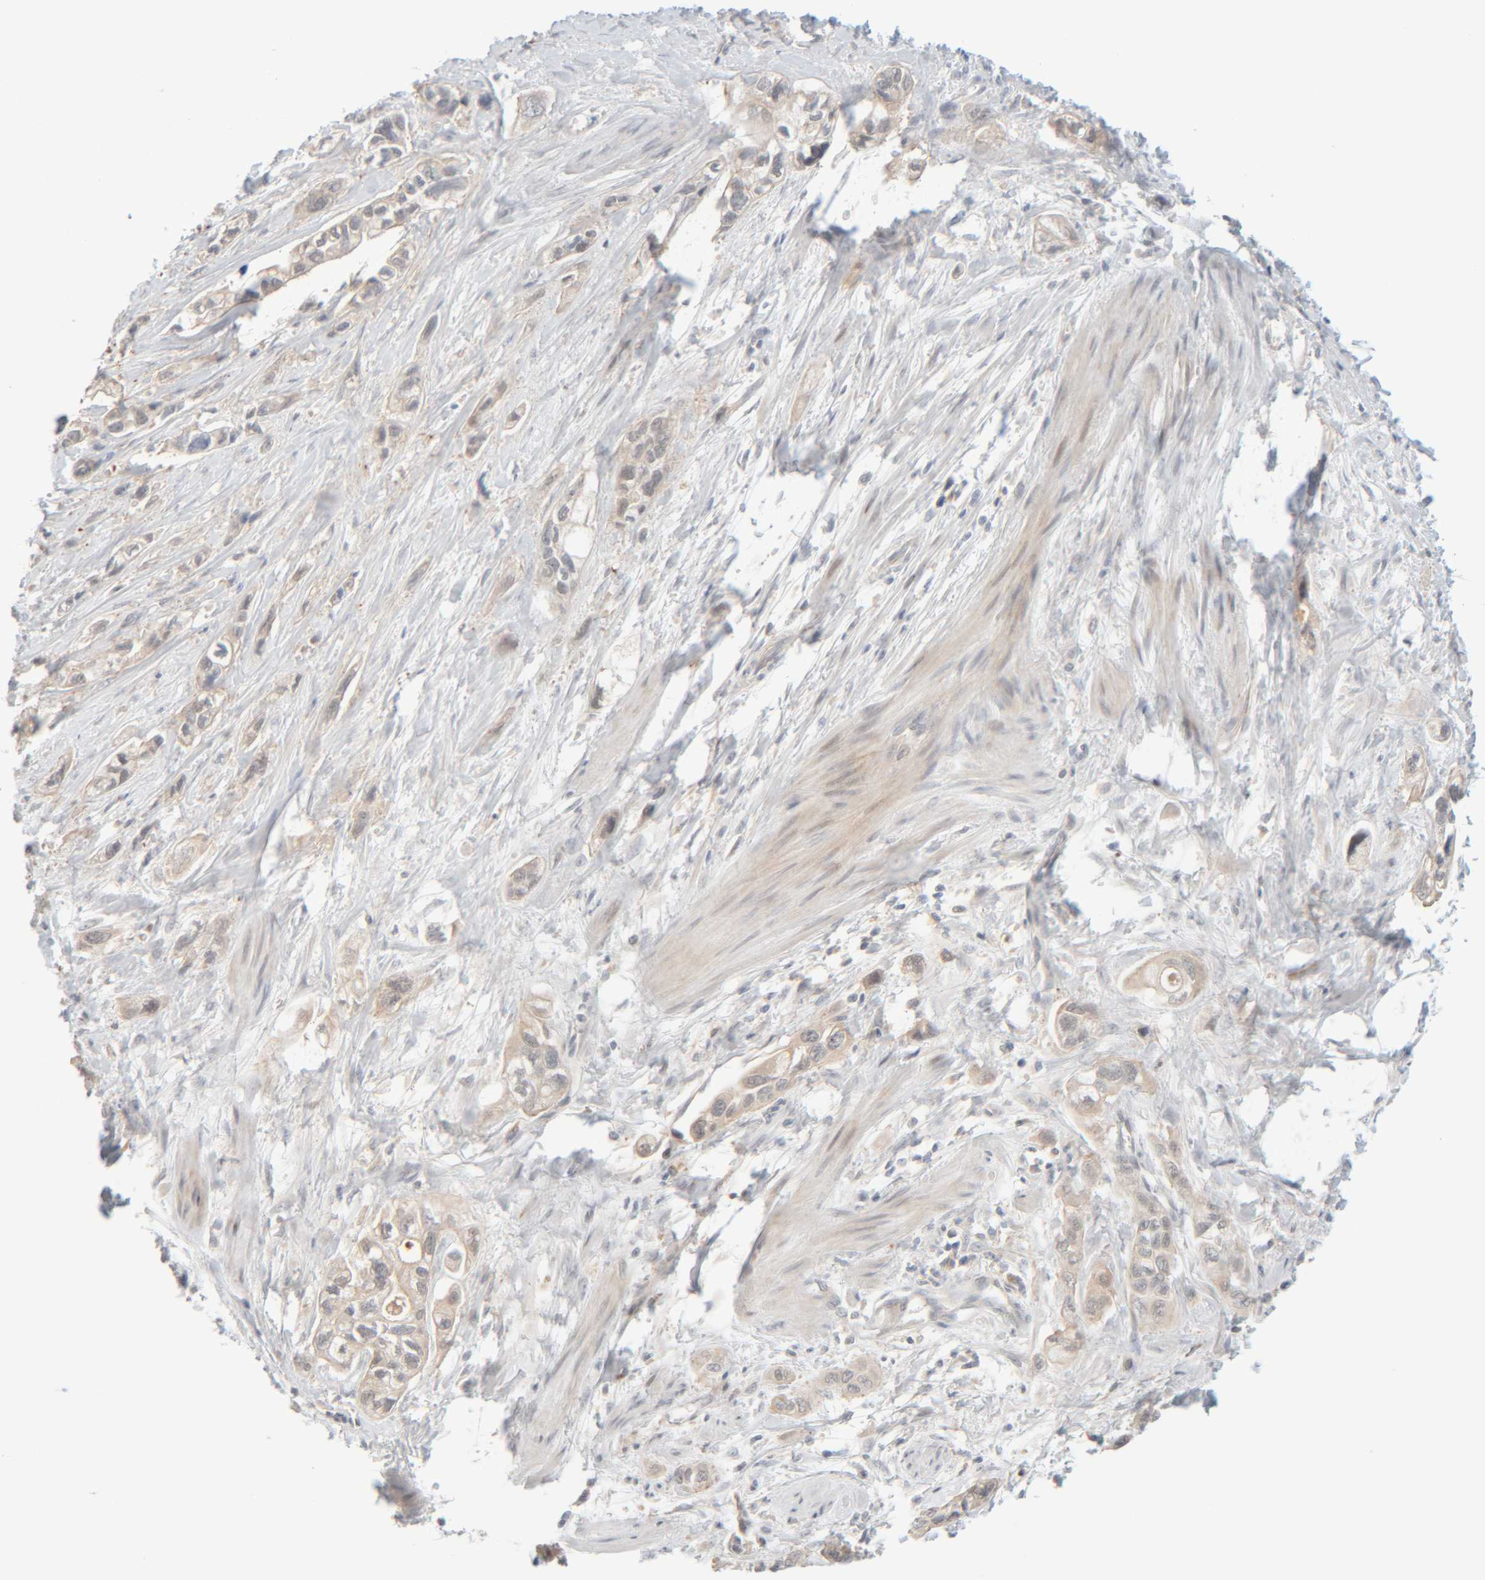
{"staining": {"intensity": "weak", "quantity": "25%-75%", "location": "cytoplasmic/membranous"}, "tissue": "pancreatic cancer", "cell_type": "Tumor cells", "image_type": "cancer", "snomed": [{"axis": "morphology", "description": "Adenocarcinoma, NOS"}, {"axis": "topography", "description": "Pancreas"}], "caption": "Tumor cells demonstrate weak cytoplasmic/membranous expression in approximately 25%-75% of cells in pancreatic cancer (adenocarcinoma). The protein of interest is shown in brown color, while the nuclei are stained blue.", "gene": "CHKA", "patient": {"sex": "male", "age": 74}}